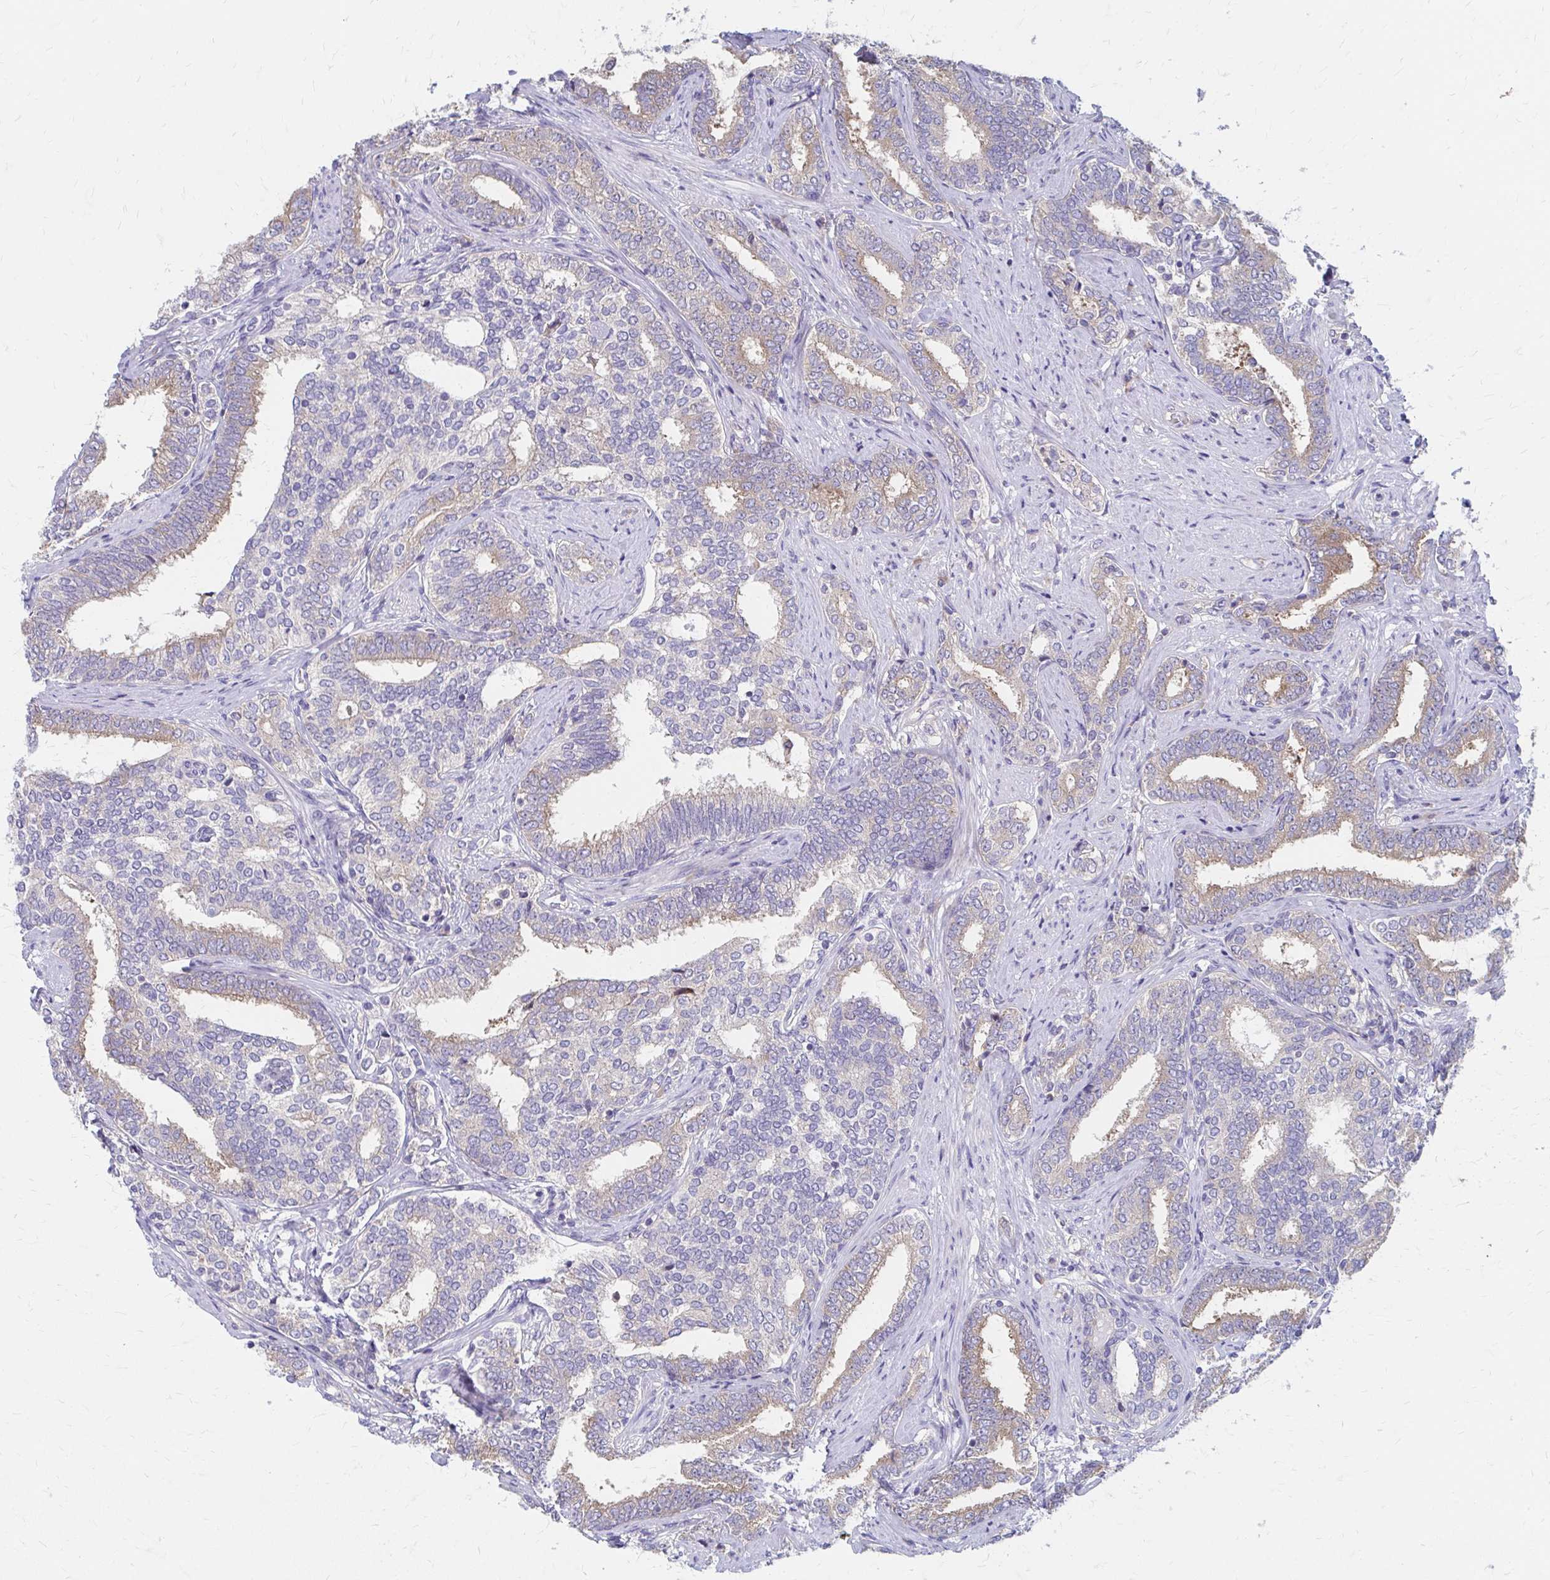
{"staining": {"intensity": "weak", "quantity": "25%-75%", "location": "cytoplasmic/membranous"}, "tissue": "prostate cancer", "cell_type": "Tumor cells", "image_type": "cancer", "snomed": [{"axis": "morphology", "description": "Adenocarcinoma, High grade"}, {"axis": "topography", "description": "Prostate"}], "caption": "Protein staining by immunohistochemistry exhibits weak cytoplasmic/membranous expression in approximately 25%-75% of tumor cells in prostate adenocarcinoma (high-grade). (Stains: DAB in brown, nuclei in blue, Microscopy: brightfield microscopy at high magnification).", "gene": "RPL27A", "patient": {"sex": "male", "age": 72}}